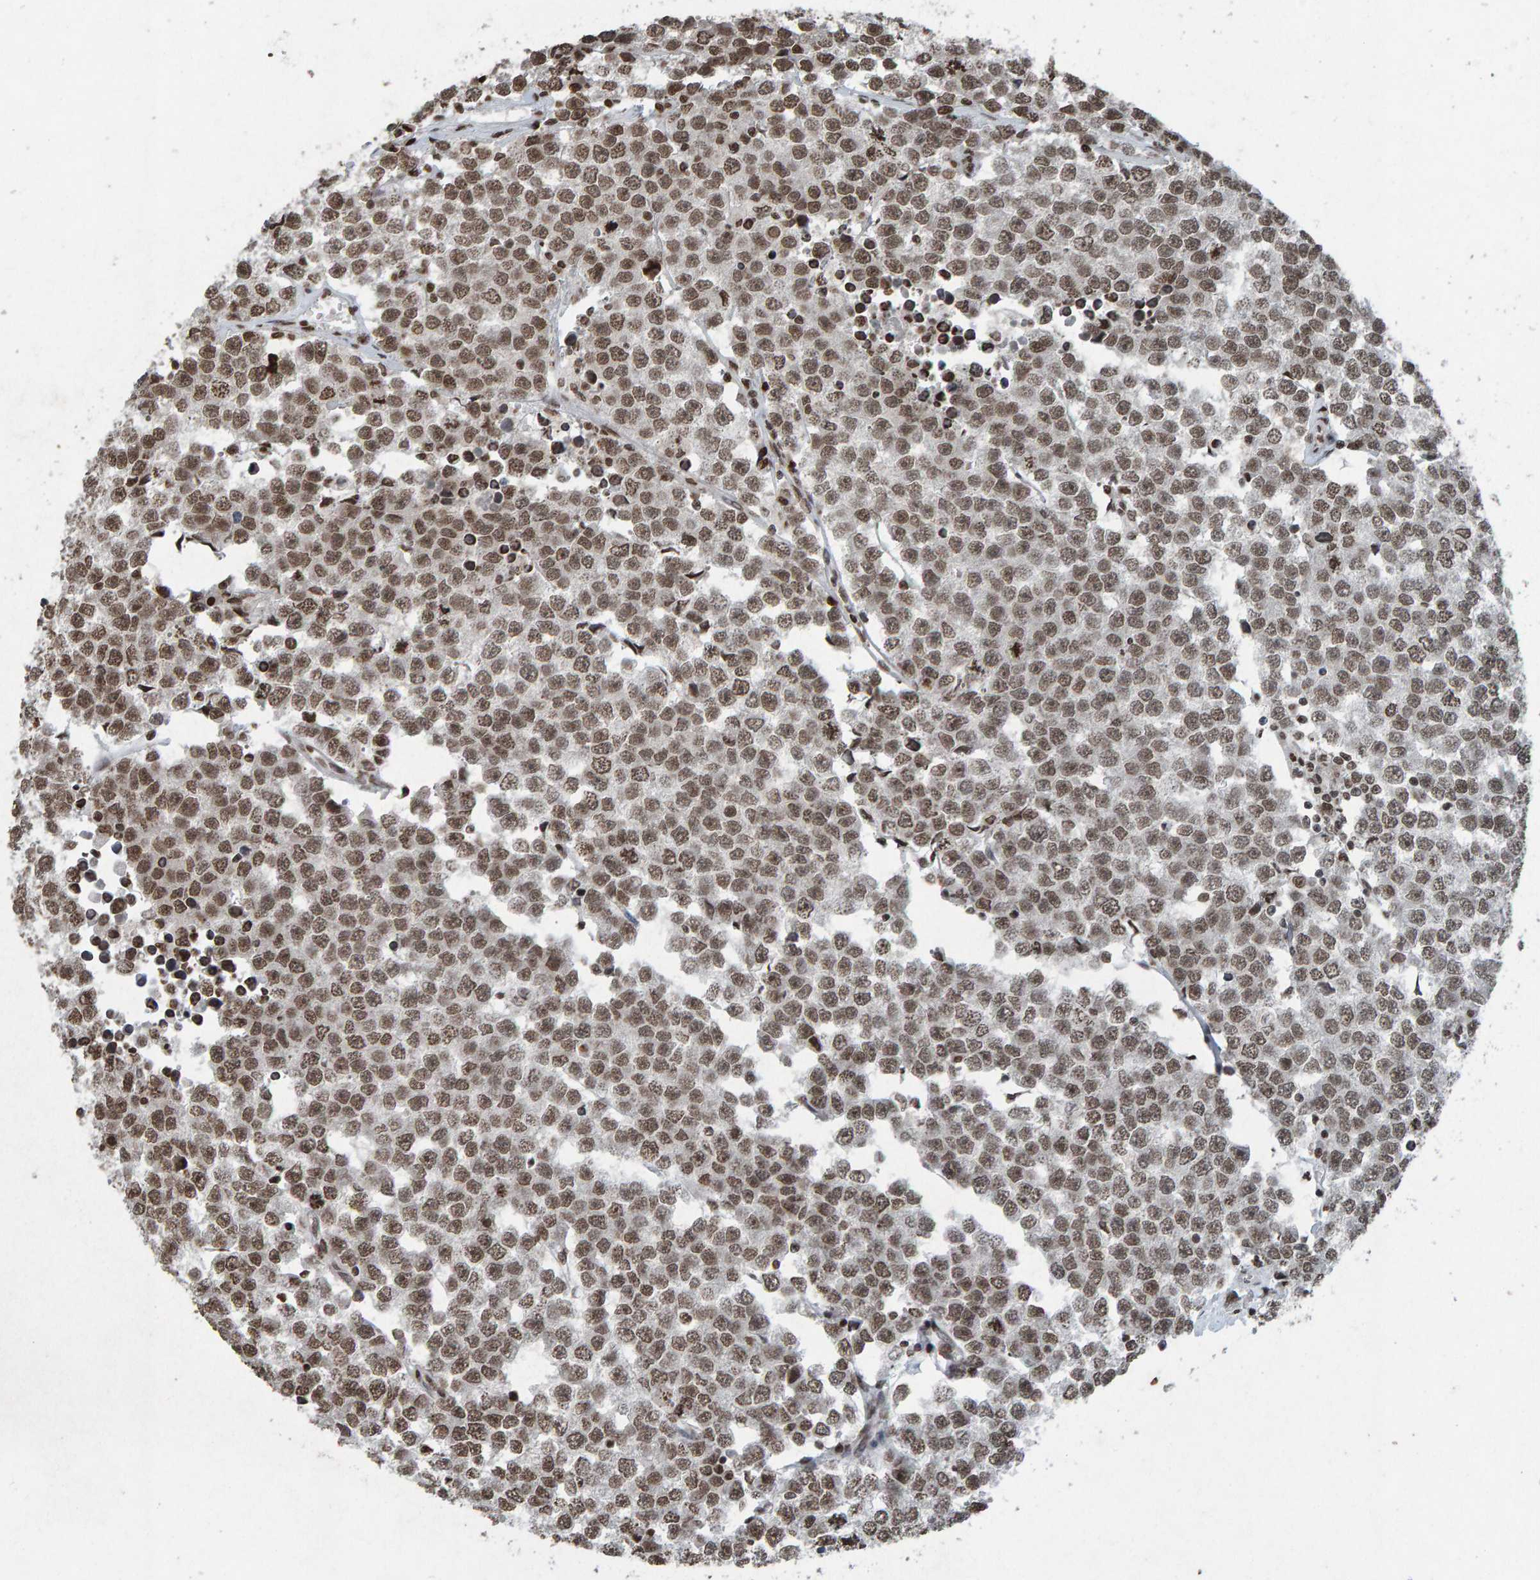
{"staining": {"intensity": "moderate", "quantity": ">75%", "location": "nuclear"}, "tissue": "testis cancer", "cell_type": "Tumor cells", "image_type": "cancer", "snomed": [{"axis": "morphology", "description": "Seminoma, NOS"}, {"axis": "morphology", "description": "Carcinoma, Embryonal, NOS"}, {"axis": "topography", "description": "Testis"}], "caption": "Immunohistochemical staining of human testis embryonal carcinoma displays medium levels of moderate nuclear positivity in approximately >75% of tumor cells. (IHC, brightfield microscopy, high magnification).", "gene": "H2AZ1", "patient": {"sex": "male", "age": 52}}